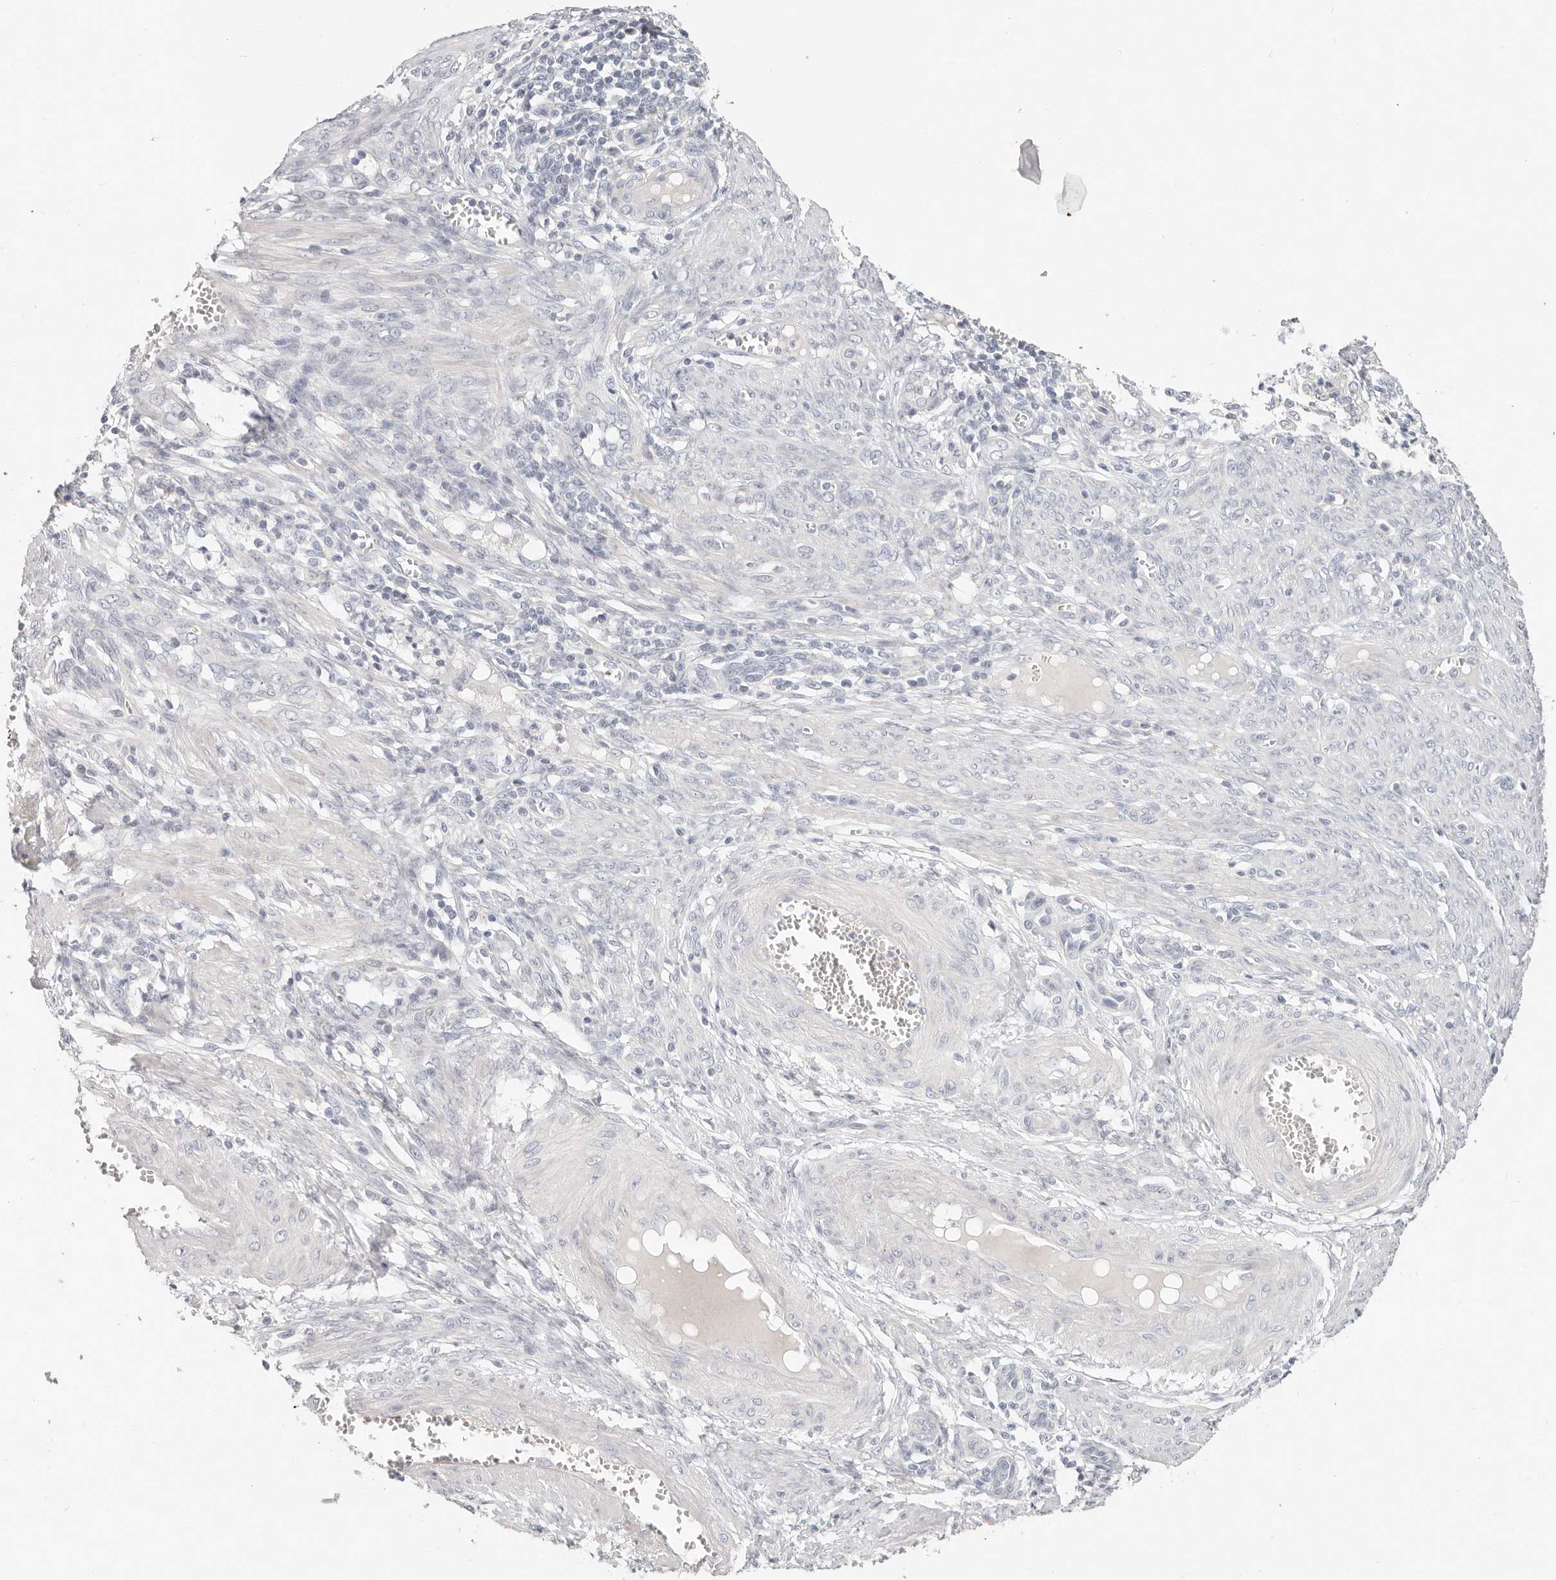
{"staining": {"intensity": "negative", "quantity": "none", "location": "none"}, "tissue": "endometrial cancer", "cell_type": "Tumor cells", "image_type": "cancer", "snomed": [{"axis": "morphology", "description": "Adenocarcinoma, NOS"}, {"axis": "topography", "description": "Endometrium"}], "caption": "Human endometrial cancer stained for a protein using immunohistochemistry exhibits no expression in tumor cells.", "gene": "TMEM63B", "patient": {"sex": "female", "age": 49}}